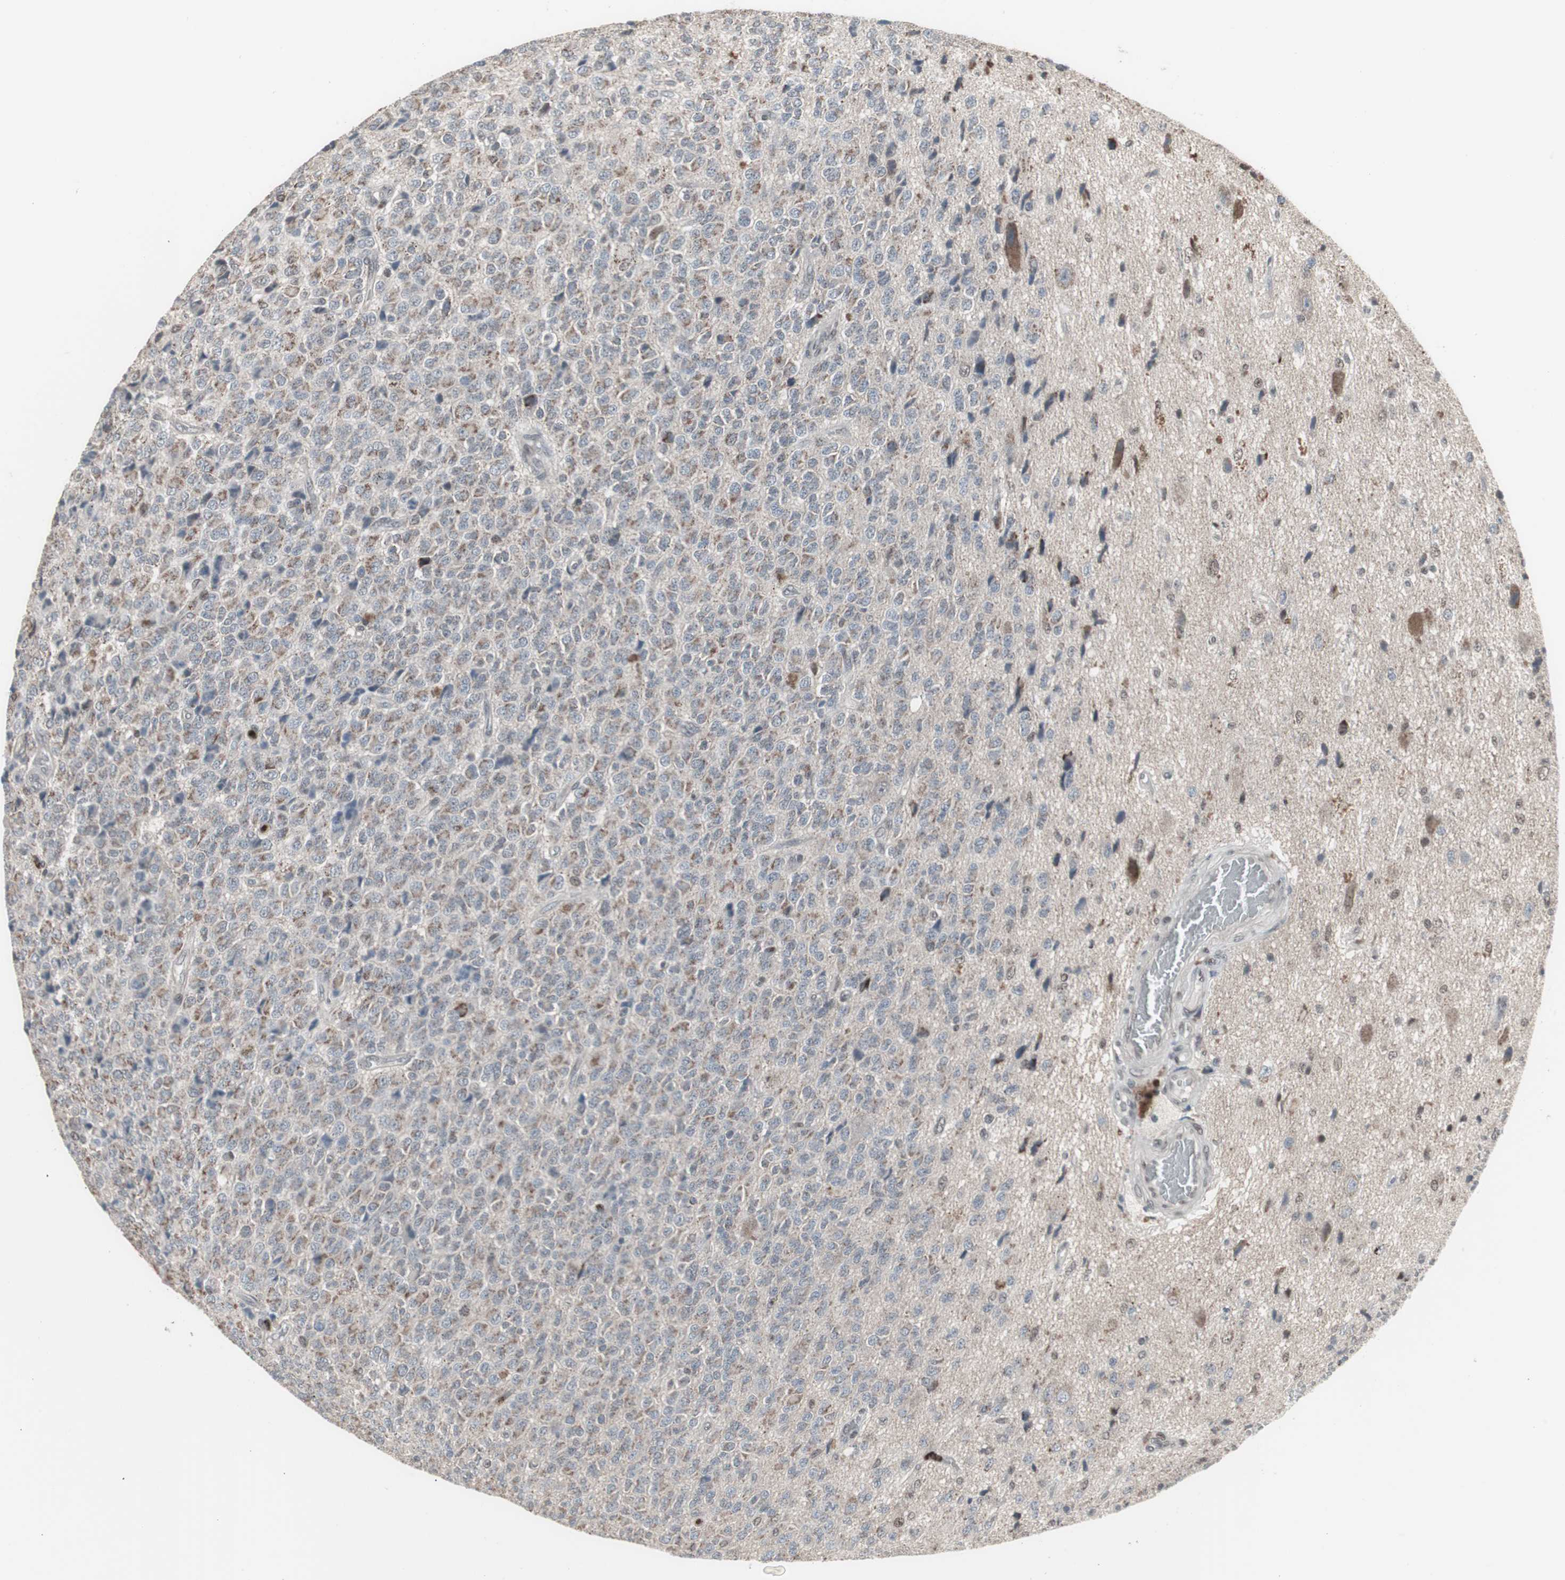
{"staining": {"intensity": "moderate", "quantity": "25%-75%", "location": "cytoplasmic/membranous"}, "tissue": "glioma", "cell_type": "Tumor cells", "image_type": "cancer", "snomed": [{"axis": "morphology", "description": "Glioma, malignant, High grade"}, {"axis": "topography", "description": "pancreas cauda"}], "caption": "Moderate cytoplasmic/membranous staining is appreciated in about 25%-75% of tumor cells in glioma.", "gene": "RXRA", "patient": {"sex": "male", "age": 60}}